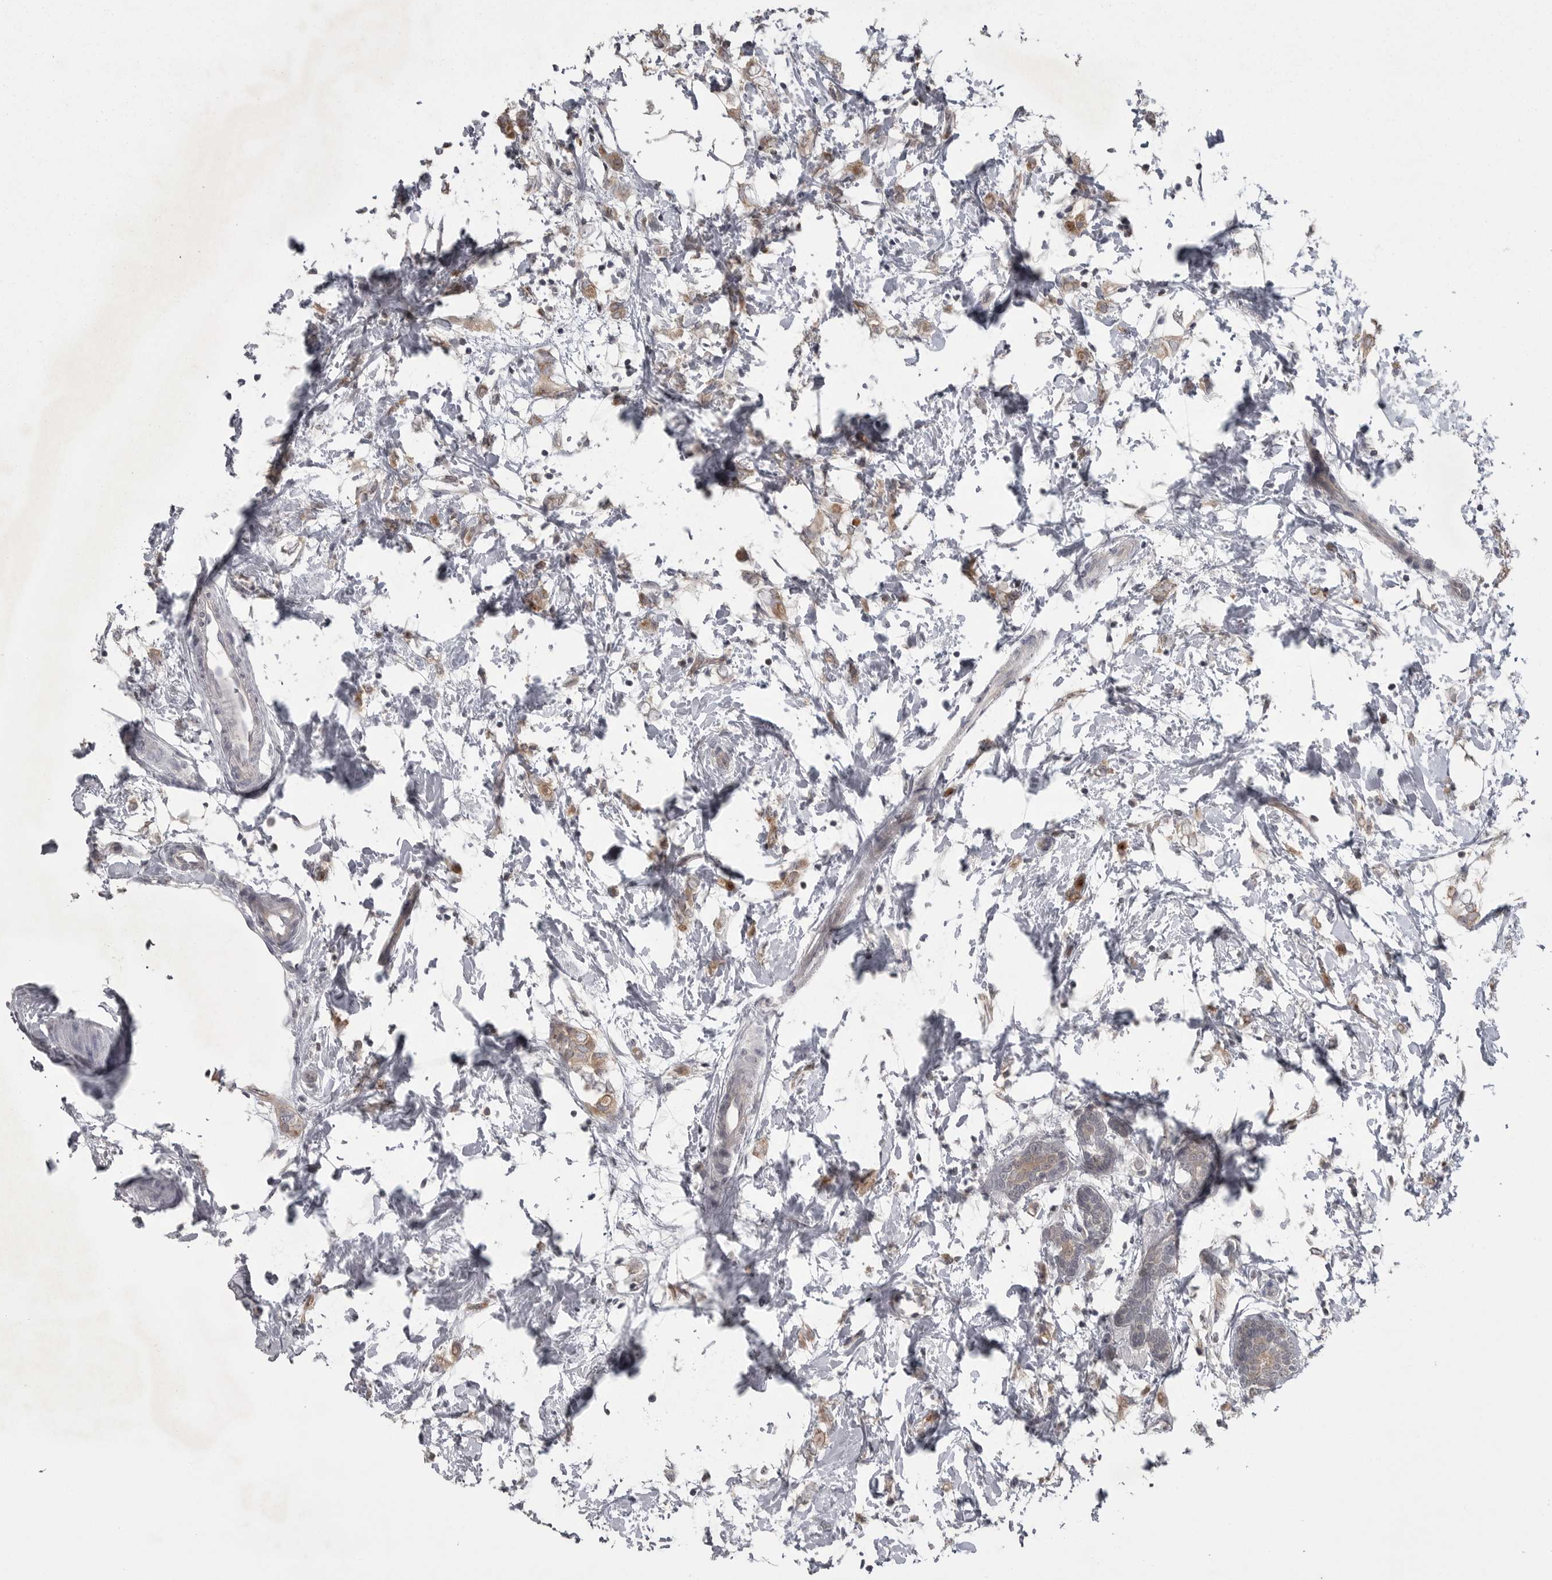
{"staining": {"intensity": "weak", "quantity": ">75%", "location": "cytoplasmic/membranous"}, "tissue": "breast cancer", "cell_type": "Tumor cells", "image_type": "cancer", "snomed": [{"axis": "morphology", "description": "Normal tissue, NOS"}, {"axis": "morphology", "description": "Lobular carcinoma"}, {"axis": "topography", "description": "Breast"}], "caption": "Immunohistochemical staining of human breast cancer exhibits low levels of weak cytoplasmic/membranous protein expression in about >75% of tumor cells. (DAB (3,3'-diaminobenzidine) IHC, brown staining for protein, blue staining for nuclei).", "gene": "PHF13", "patient": {"sex": "female", "age": 47}}